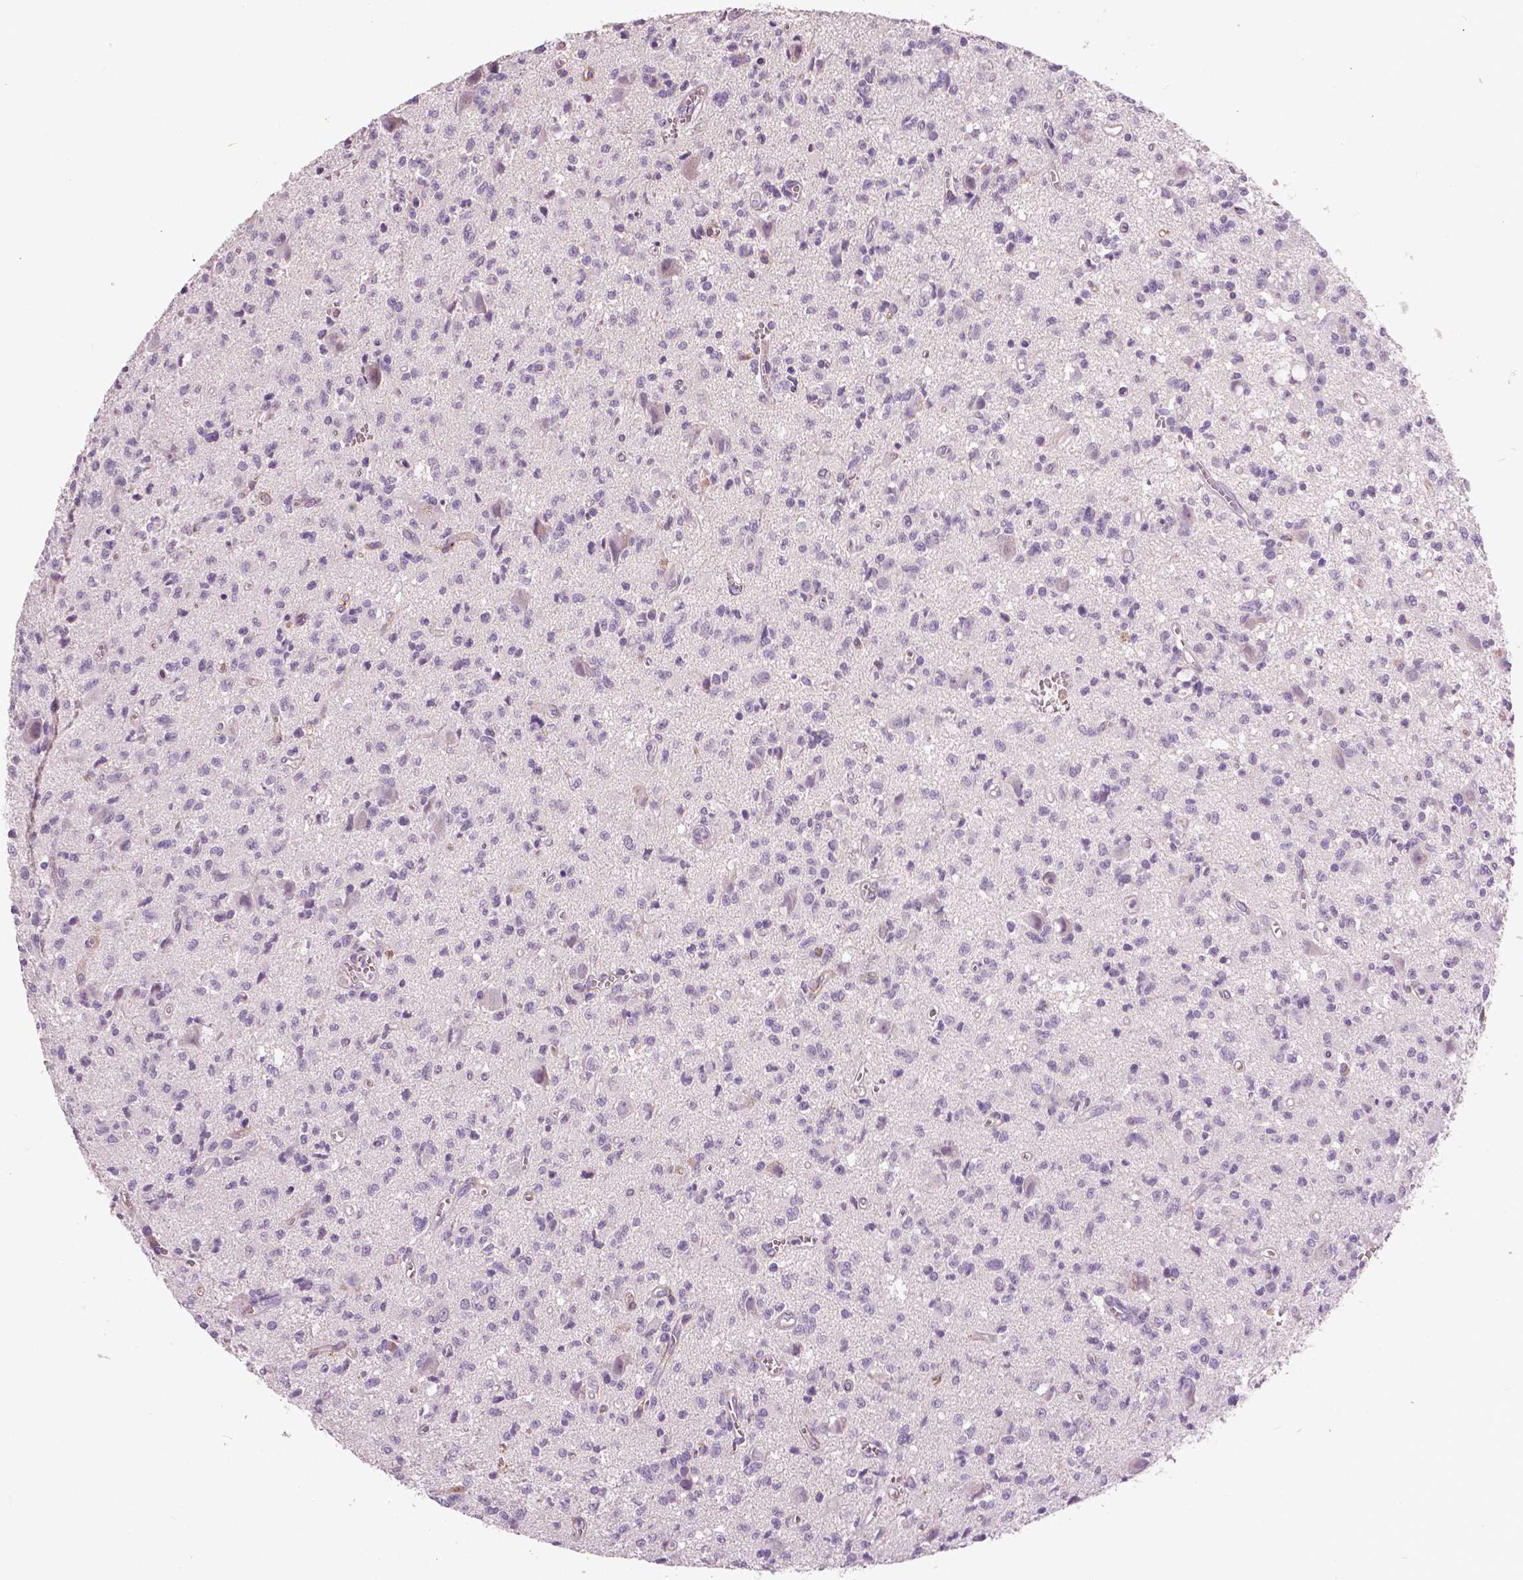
{"staining": {"intensity": "negative", "quantity": "none", "location": "none"}, "tissue": "glioma", "cell_type": "Tumor cells", "image_type": "cancer", "snomed": [{"axis": "morphology", "description": "Glioma, malignant, Low grade"}, {"axis": "topography", "description": "Brain"}], "caption": "Immunohistochemistry image of glioma stained for a protein (brown), which exhibits no positivity in tumor cells.", "gene": "FOXA1", "patient": {"sex": "male", "age": 64}}